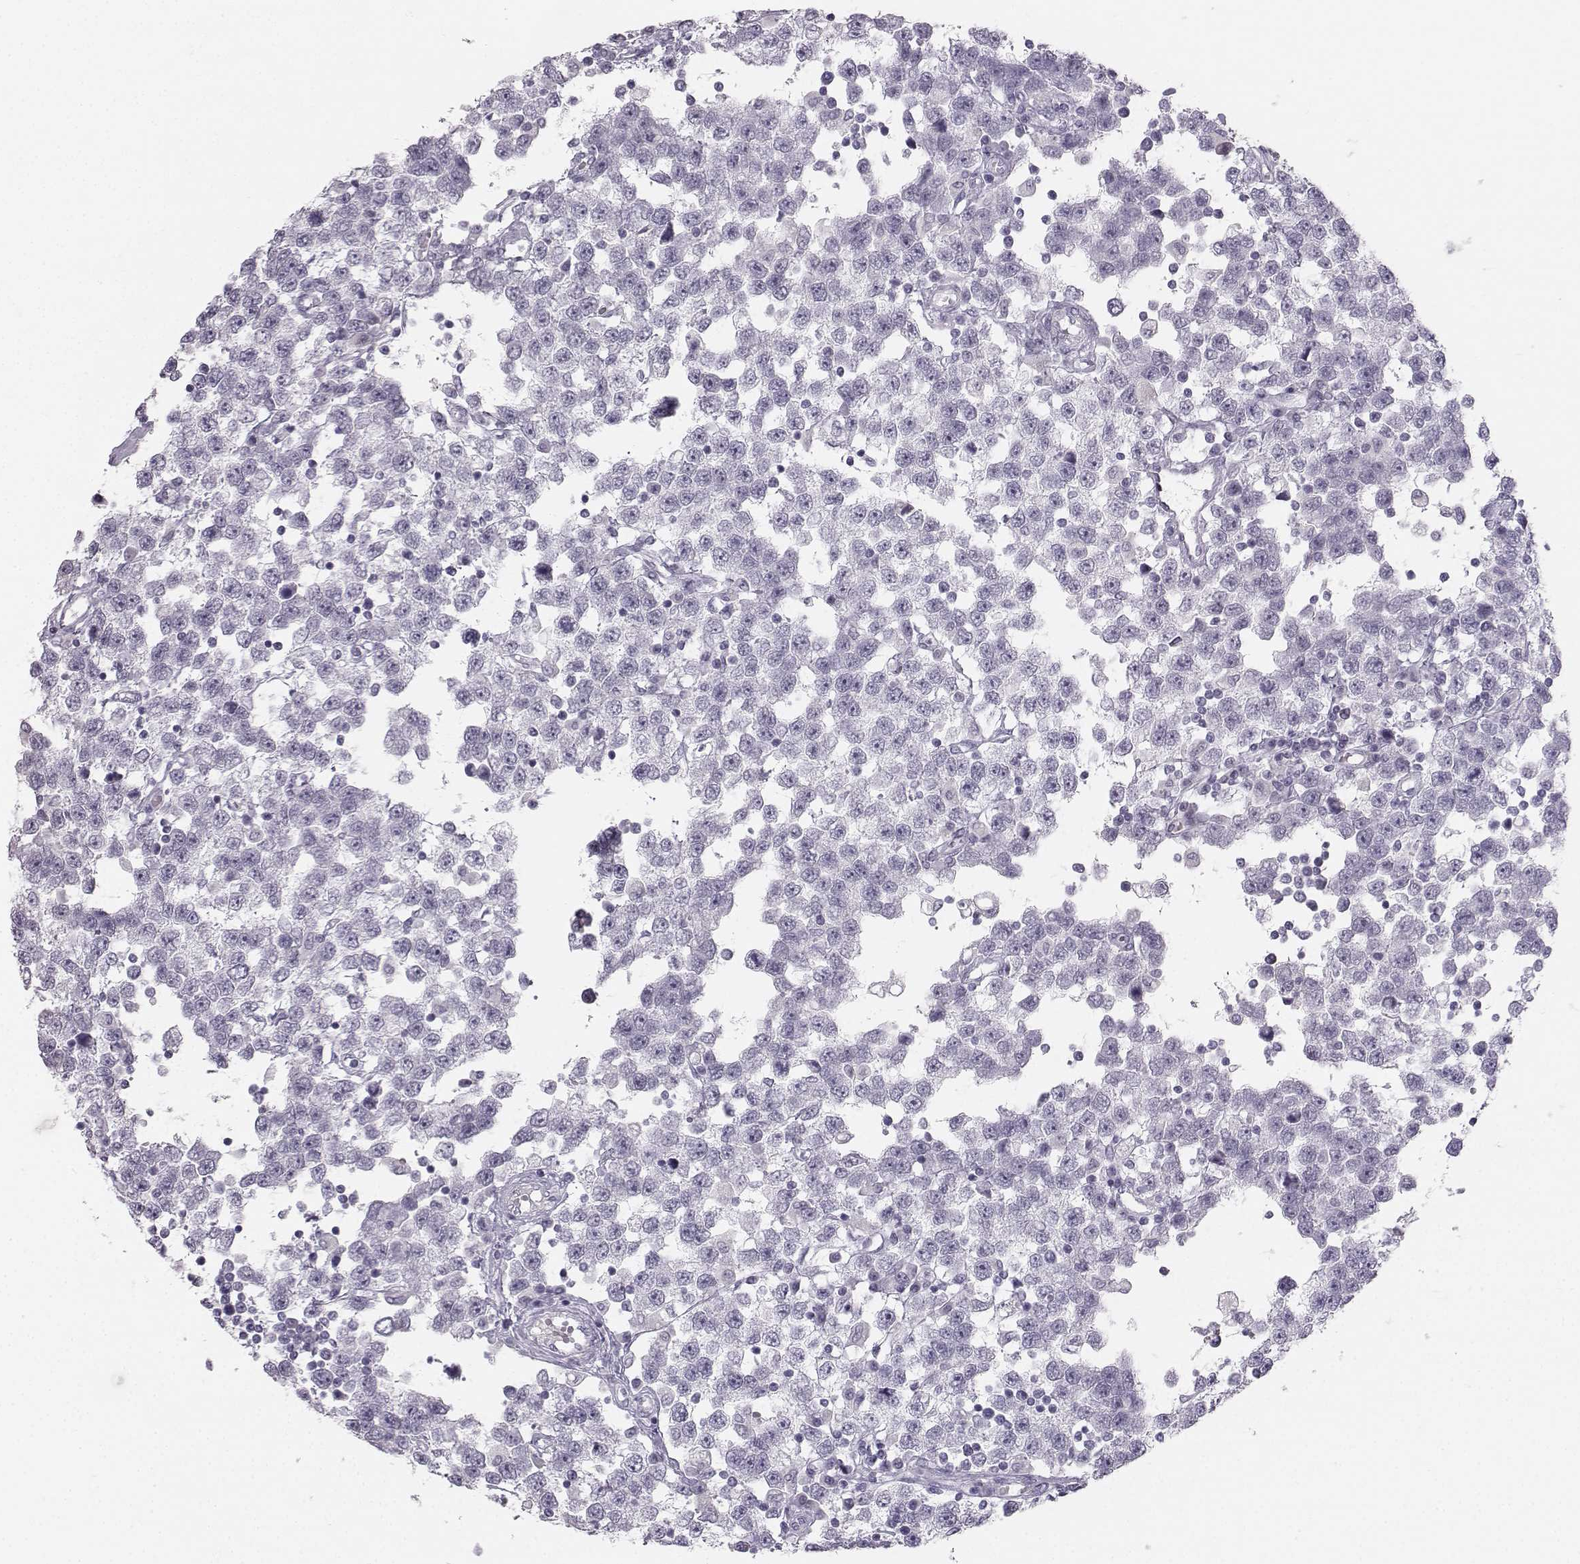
{"staining": {"intensity": "negative", "quantity": "none", "location": "none"}, "tissue": "testis cancer", "cell_type": "Tumor cells", "image_type": "cancer", "snomed": [{"axis": "morphology", "description": "Seminoma, NOS"}, {"axis": "topography", "description": "Testis"}], "caption": "Testis cancer stained for a protein using immunohistochemistry displays no staining tumor cells.", "gene": "CASR", "patient": {"sex": "male", "age": 34}}